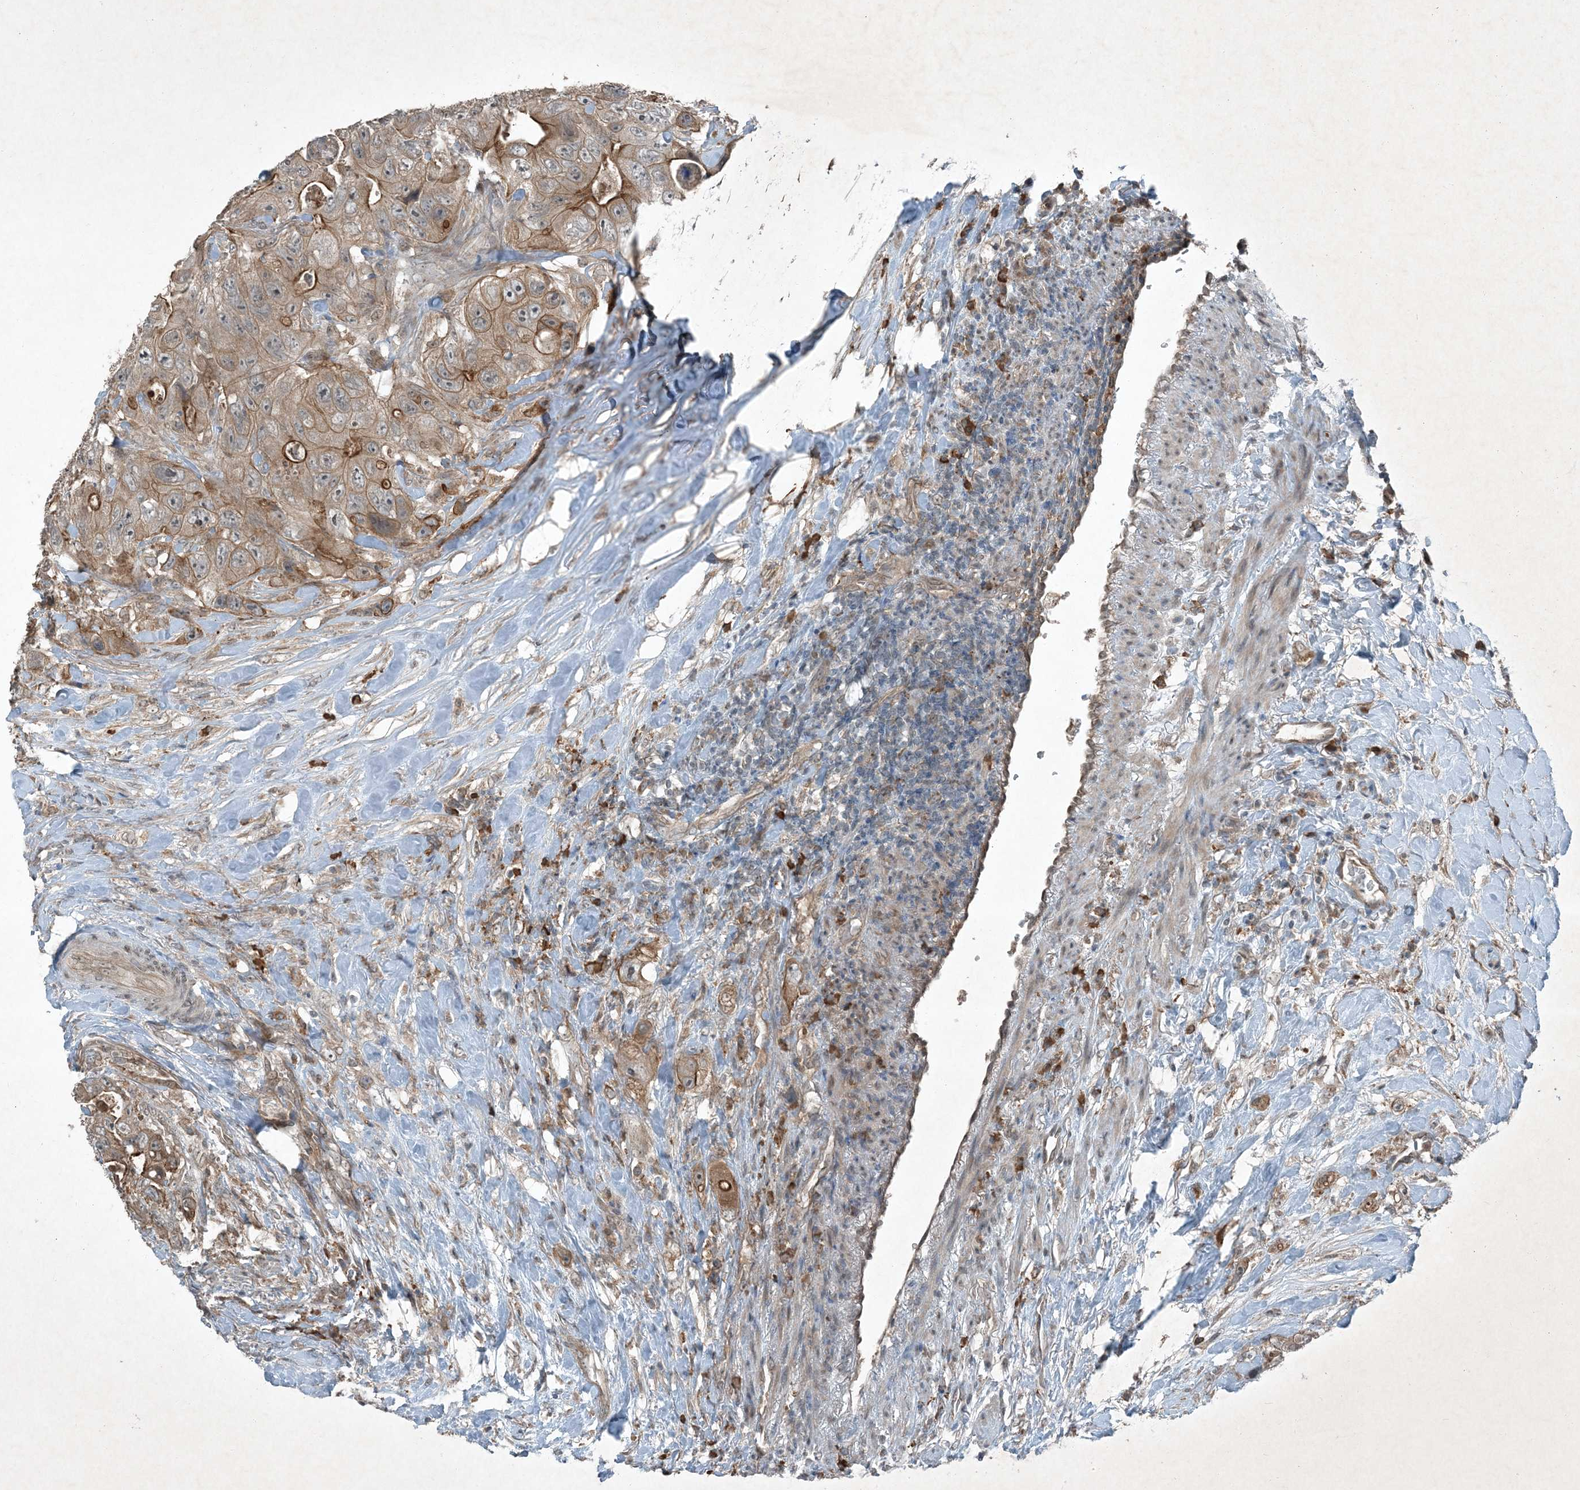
{"staining": {"intensity": "moderate", "quantity": ">75%", "location": "cytoplasmic/membranous"}, "tissue": "colorectal cancer", "cell_type": "Tumor cells", "image_type": "cancer", "snomed": [{"axis": "morphology", "description": "Adenocarcinoma, NOS"}, {"axis": "topography", "description": "Colon"}], "caption": "IHC of human colorectal adenocarcinoma shows medium levels of moderate cytoplasmic/membranous positivity in about >75% of tumor cells.", "gene": "MDN1", "patient": {"sex": "female", "age": 46}}